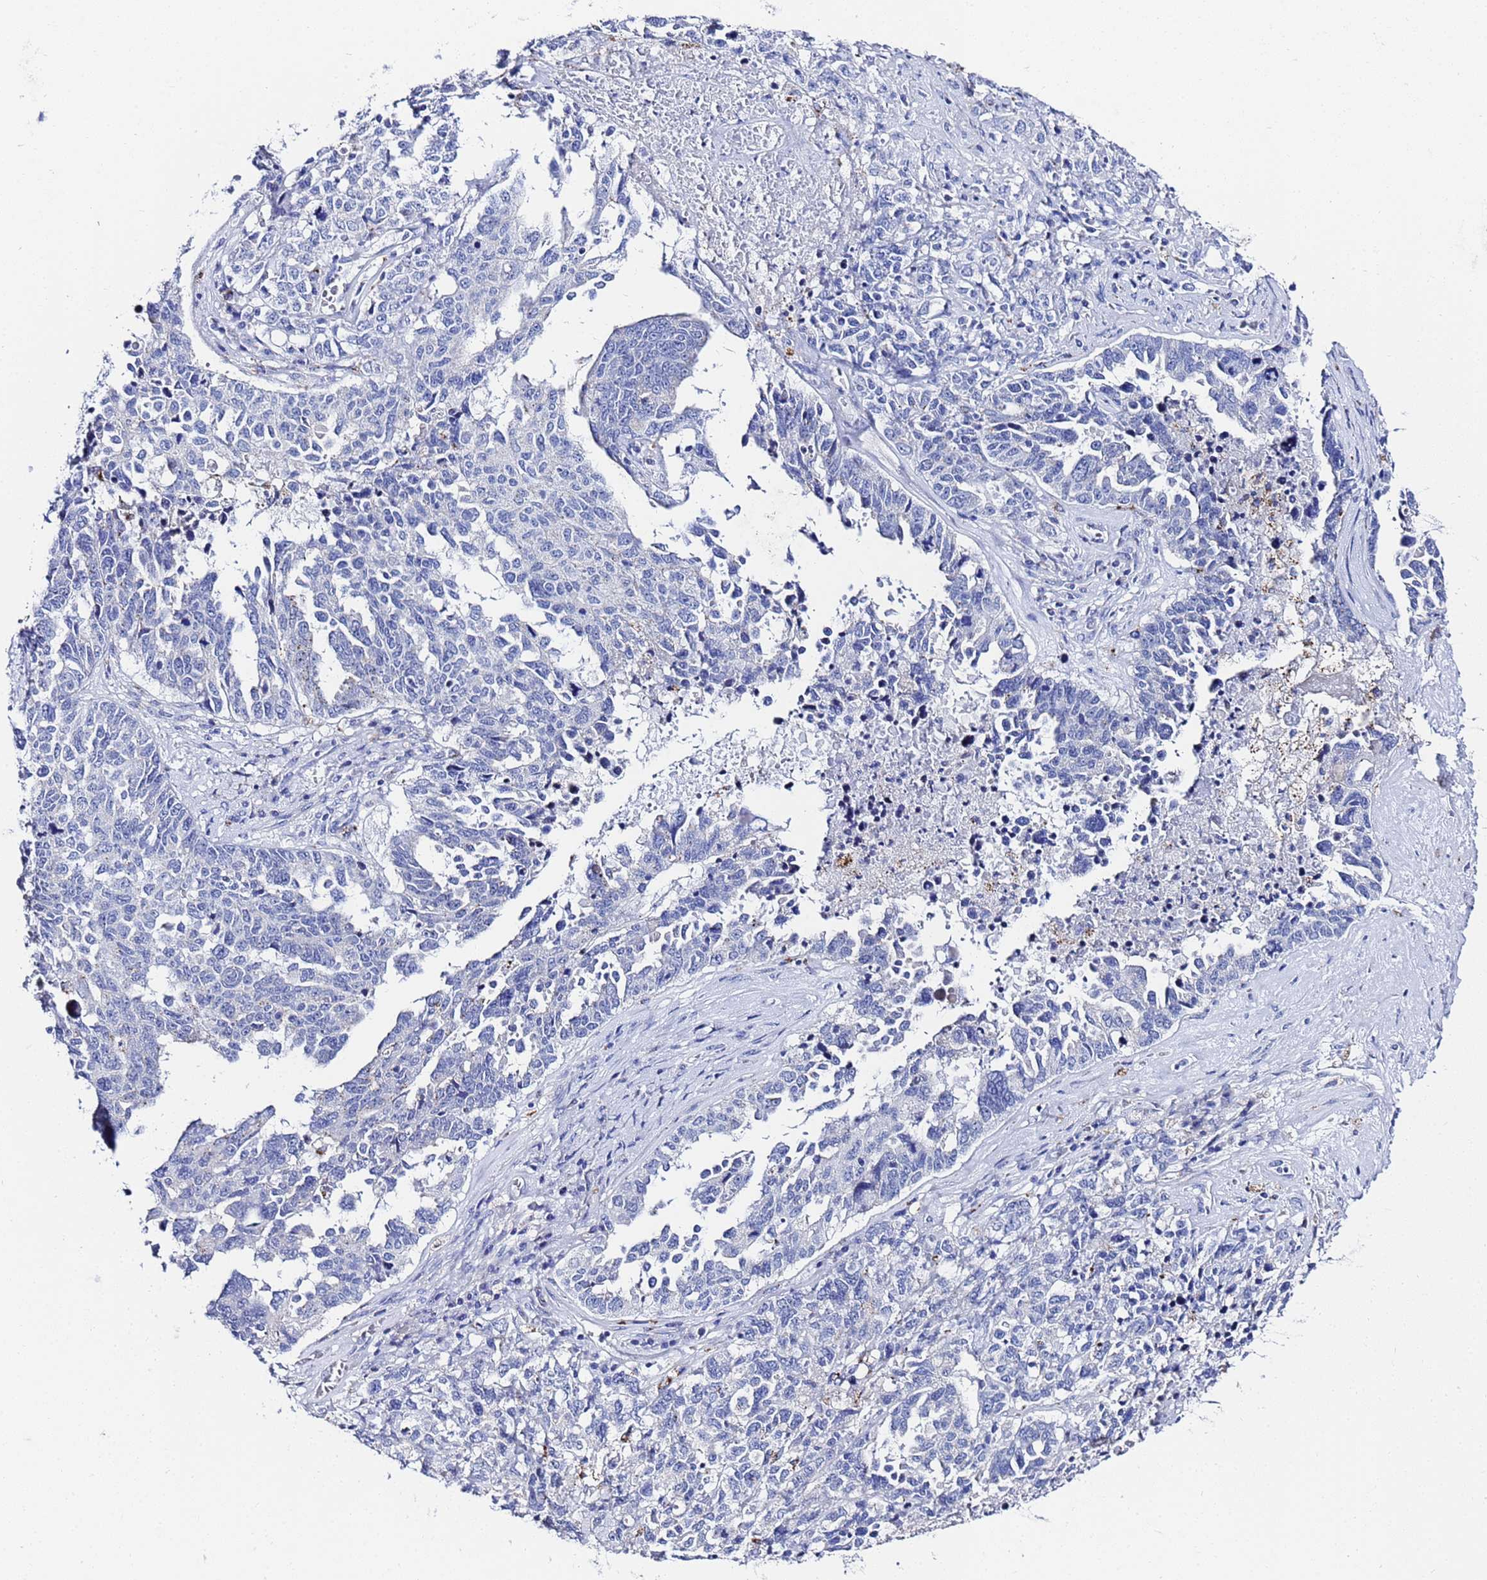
{"staining": {"intensity": "negative", "quantity": "none", "location": "none"}, "tissue": "ovarian cancer", "cell_type": "Tumor cells", "image_type": "cancer", "snomed": [{"axis": "morphology", "description": "Carcinoma, endometroid"}, {"axis": "topography", "description": "Ovary"}], "caption": "DAB immunohistochemical staining of ovarian cancer shows no significant expression in tumor cells. (Stains: DAB (3,3'-diaminobenzidine) immunohistochemistry with hematoxylin counter stain, Microscopy: brightfield microscopy at high magnification).", "gene": "ZNF26", "patient": {"sex": "female", "age": 62}}